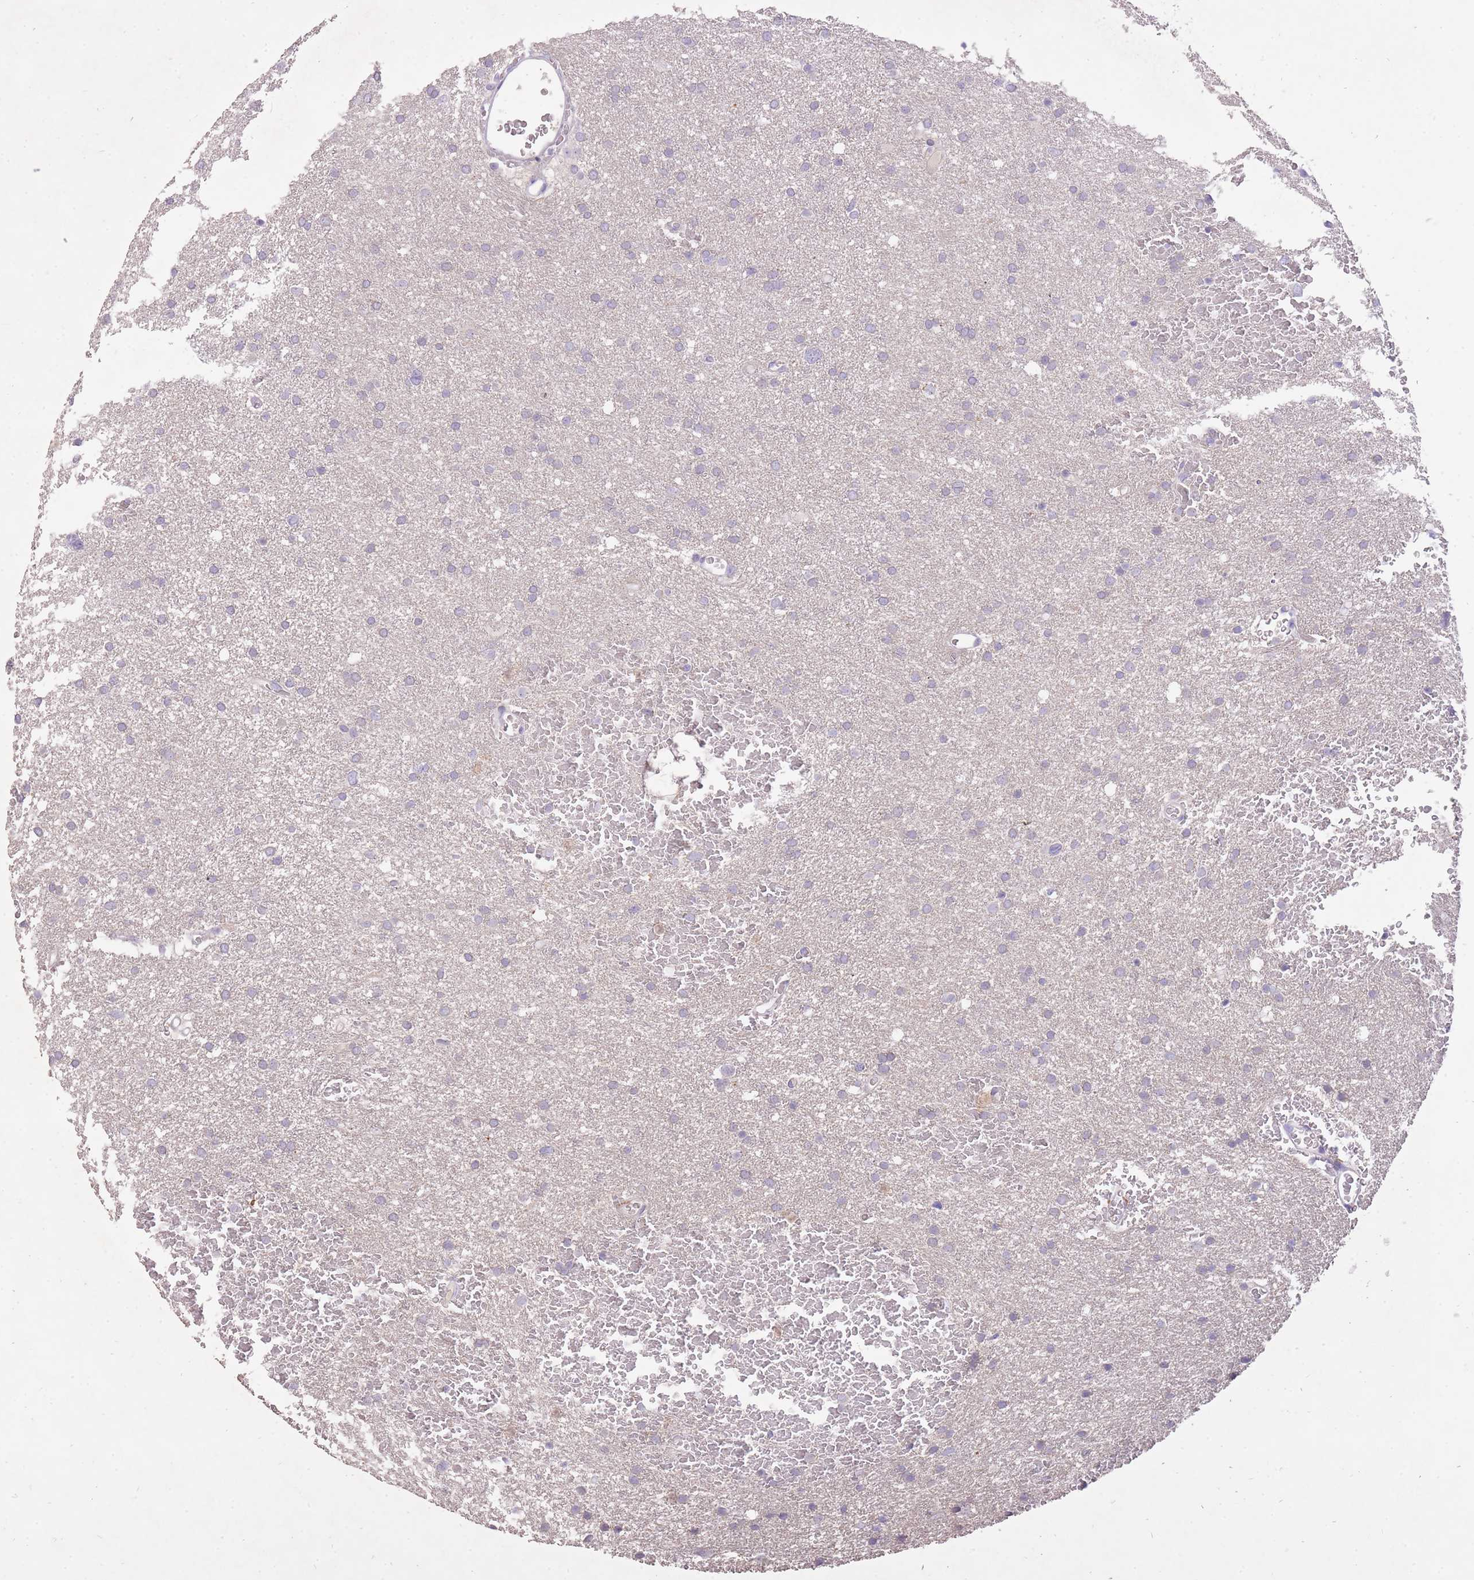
{"staining": {"intensity": "negative", "quantity": "none", "location": "none"}, "tissue": "glioma", "cell_type": "Tumor cells", "image_type": "cancer", "snomed": [{"axis": "morphology", "description": "Glioma, malignant, High grade"}, {"axis": "topography", "description": "Cerebral cortex"}], "caption": "IHC of malignant high-grade glioma demonstrates no positivity in tumor cells. (DAB (3,3'-diaminobenzidine) immunohistochemistry with hematoxylin counter stain).", "gene": "FRG2C", "patient": {"sex": "female", "age": 36}}